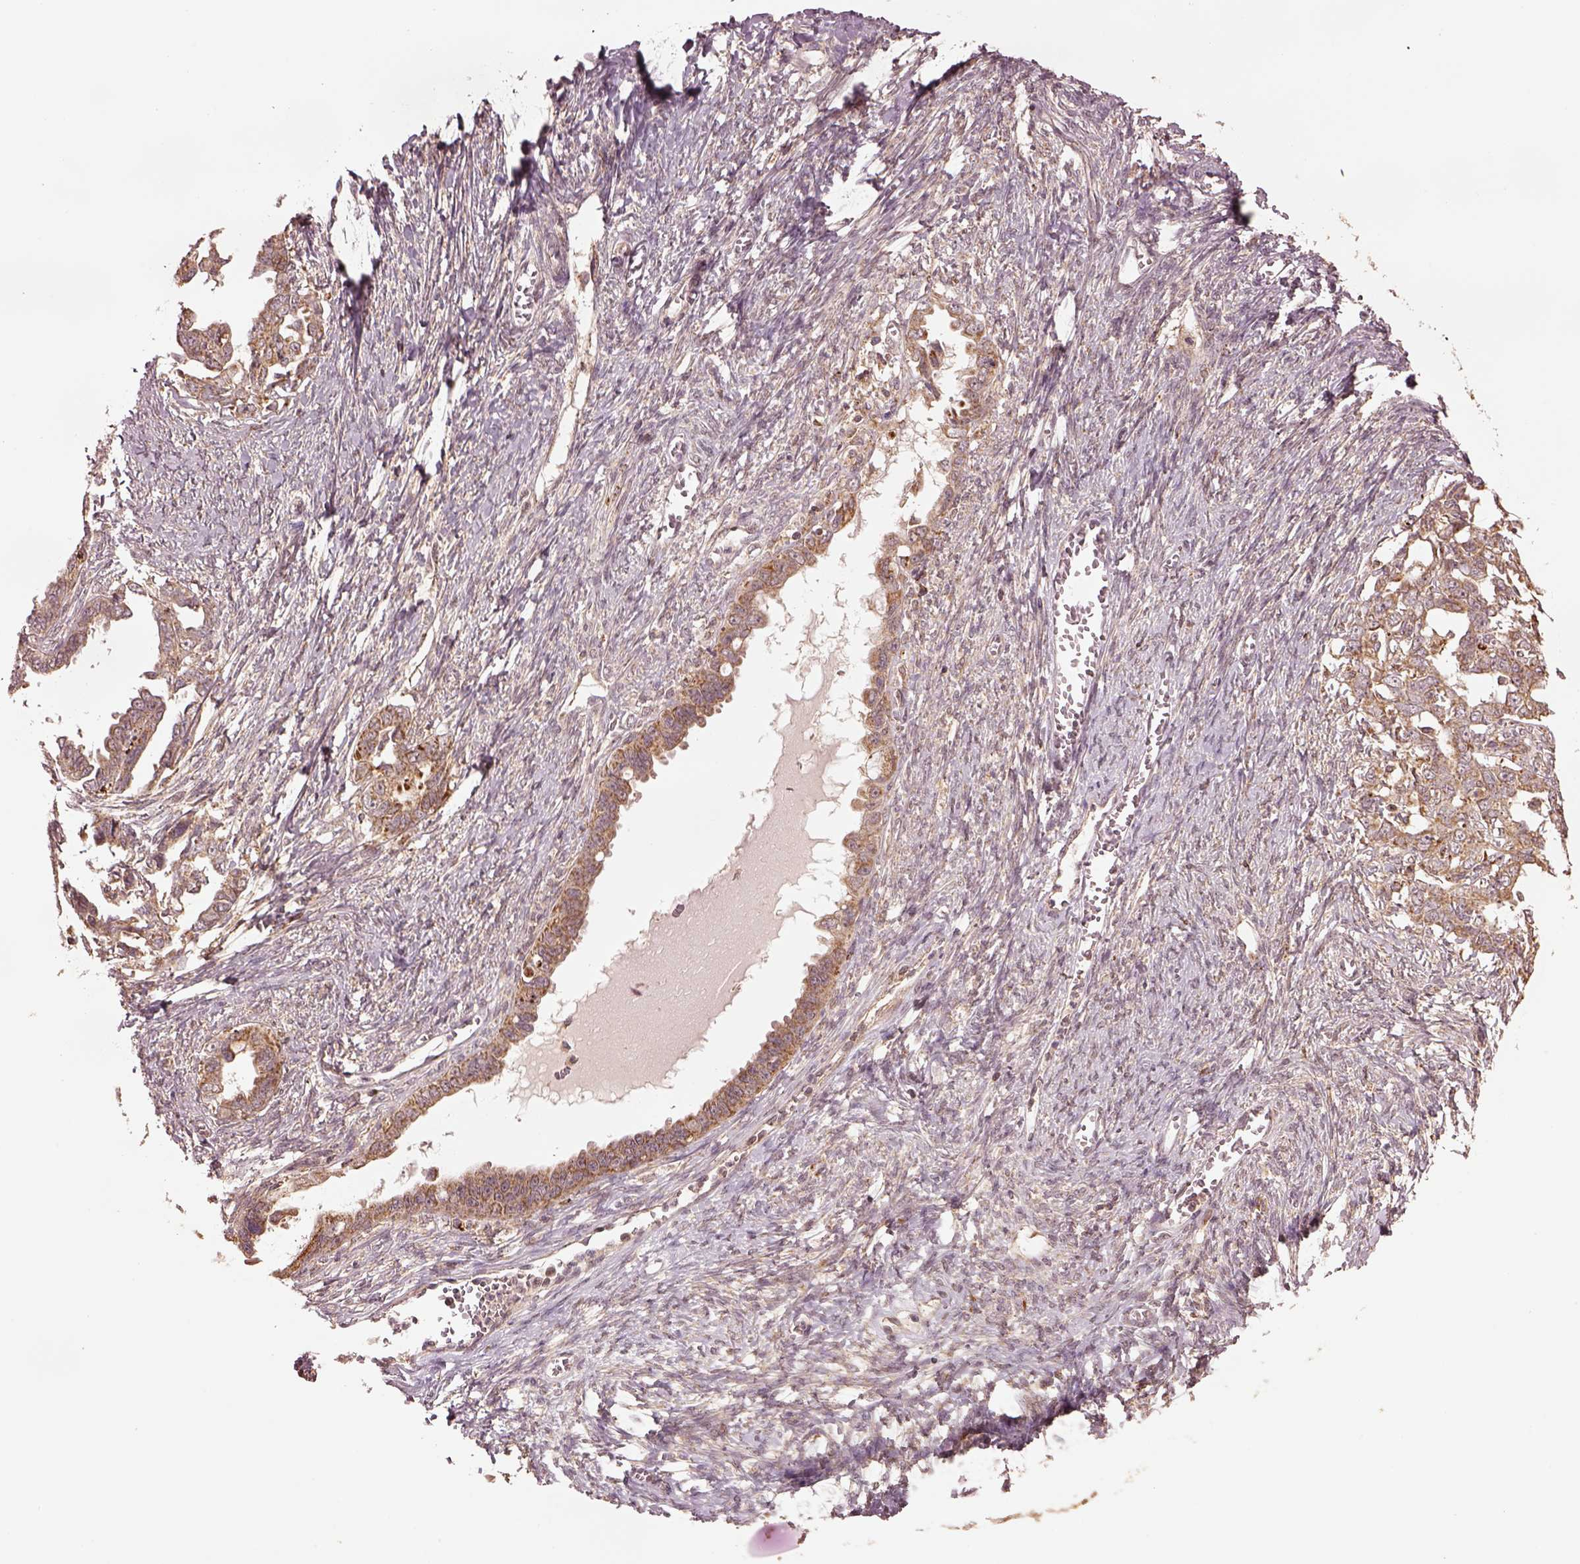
{"staining": {"intensity": "moderate", "quantity": ">75%", "location": "cytoplasmic/membranous"}, "tissue": "ovarian cancer", "cell_type": "Tumor cells", "image_type": "cancer", "snomed": [{"axis": "morphology", "description": "Cystadenocarcinoma, serous, NOS"}, {"axis": "topography", "description": "Ovary"}], "caption": "Ovarian serous cystadenocarcinoma stained with a brown dye shows moderate cytoplasmic/membranous positive positivity in about >75% of tumor cells.", "gene": "SEL1L3", "patient": {"sex": "female", "age": 69}}